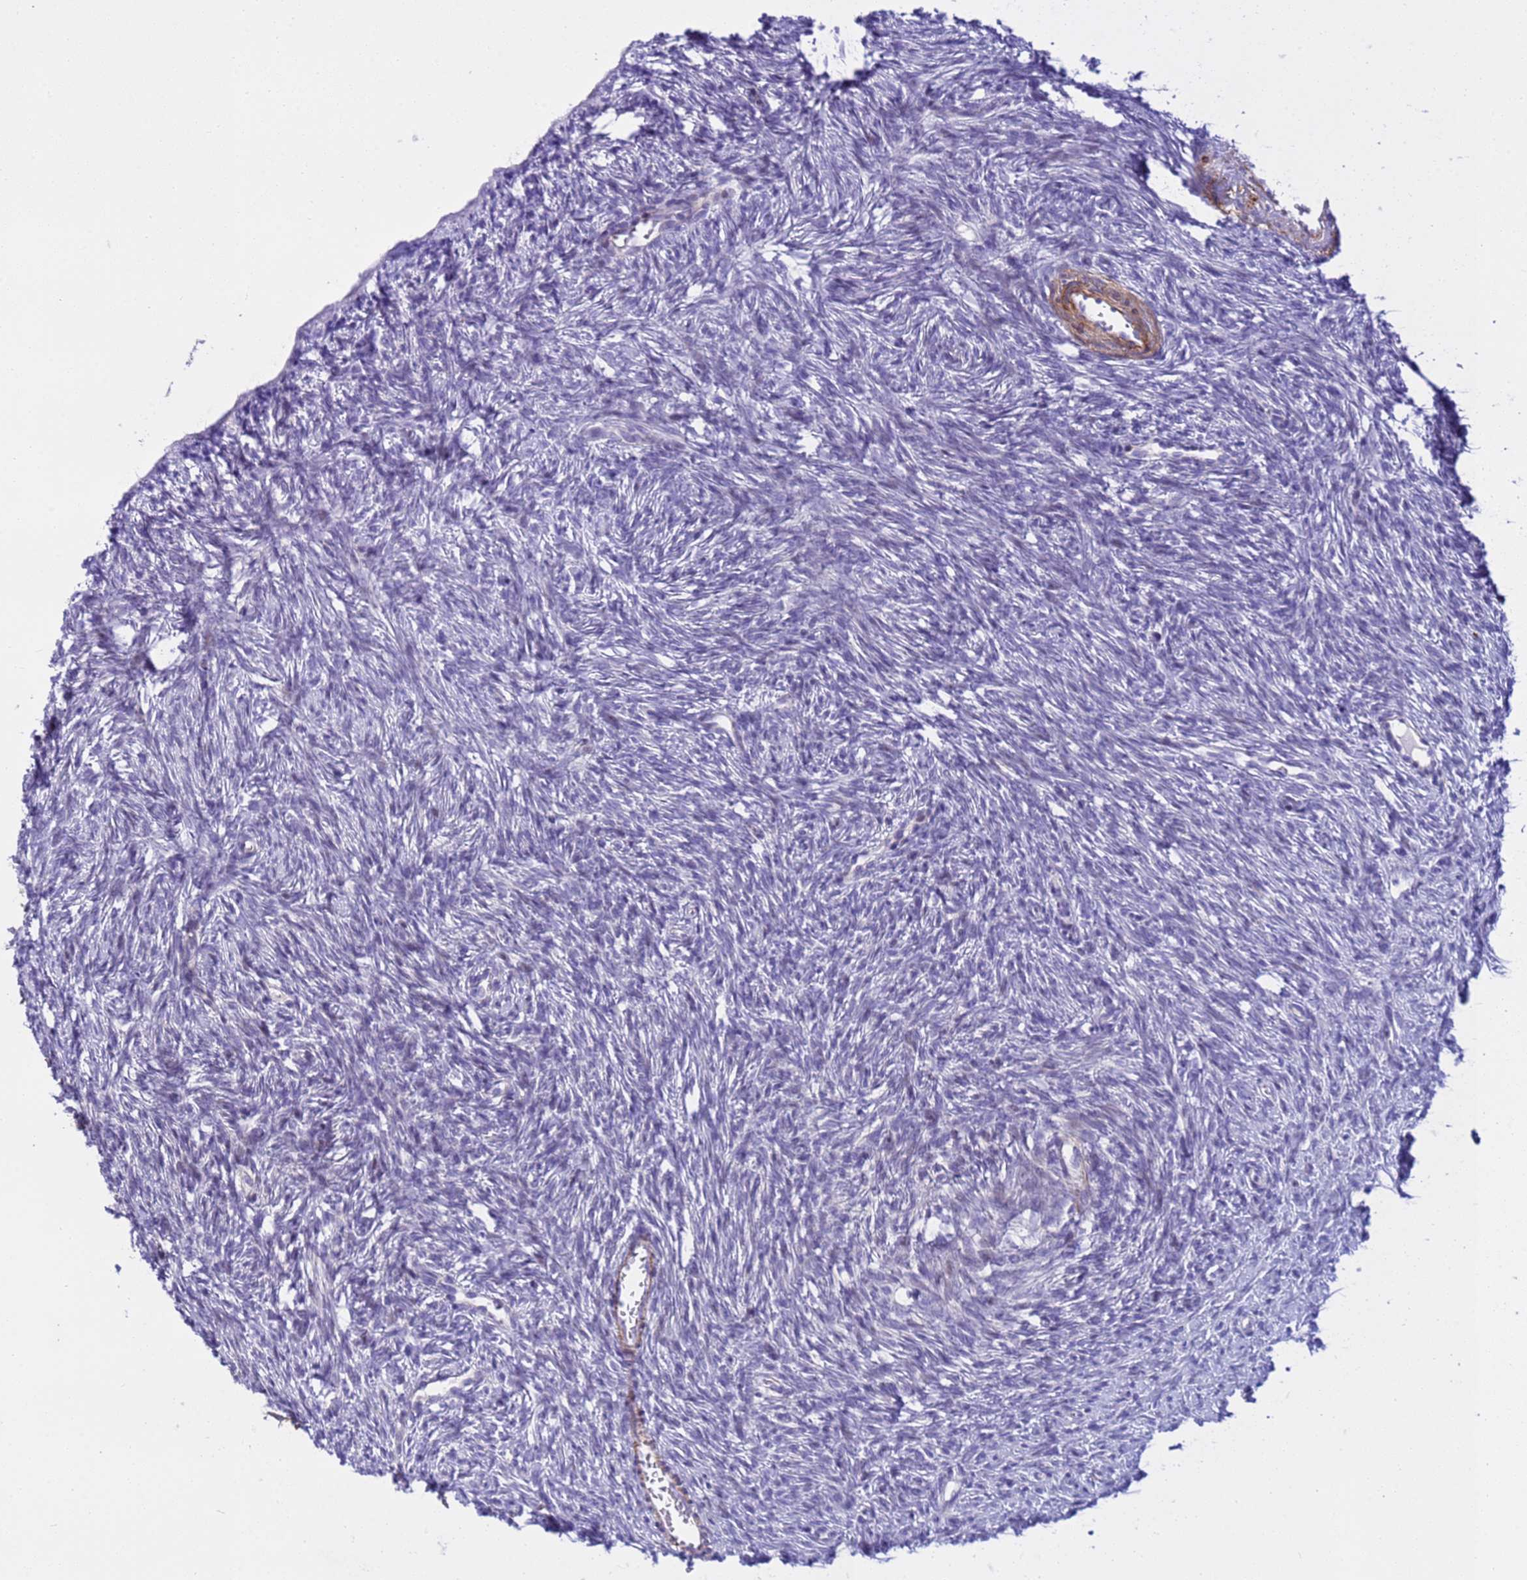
{"staining": {"intensity": "weak", "quantity": "<25%", "location": "cytoplasmic/membranous"}, "tissue": "ovary", "cell_type": "Ovarian stroma cells", "image_type": "normal", "snomed": [{"axis": "morphology", "description": "Normal tissue, NOS"}, {"axis": "topography", "description": "Ovary"}], "caption": "Immunohistochemistry photomicrograph of unremarkable human ovary stained for a protein (brown), which reveals no staining in ovarian stroma cells. (DAB immunohistochemistry (IHC) visualized using brightfield microscopy, high magnification).", "gene": "P2RX7", "patient": {"sex": "female", "age": 51}}